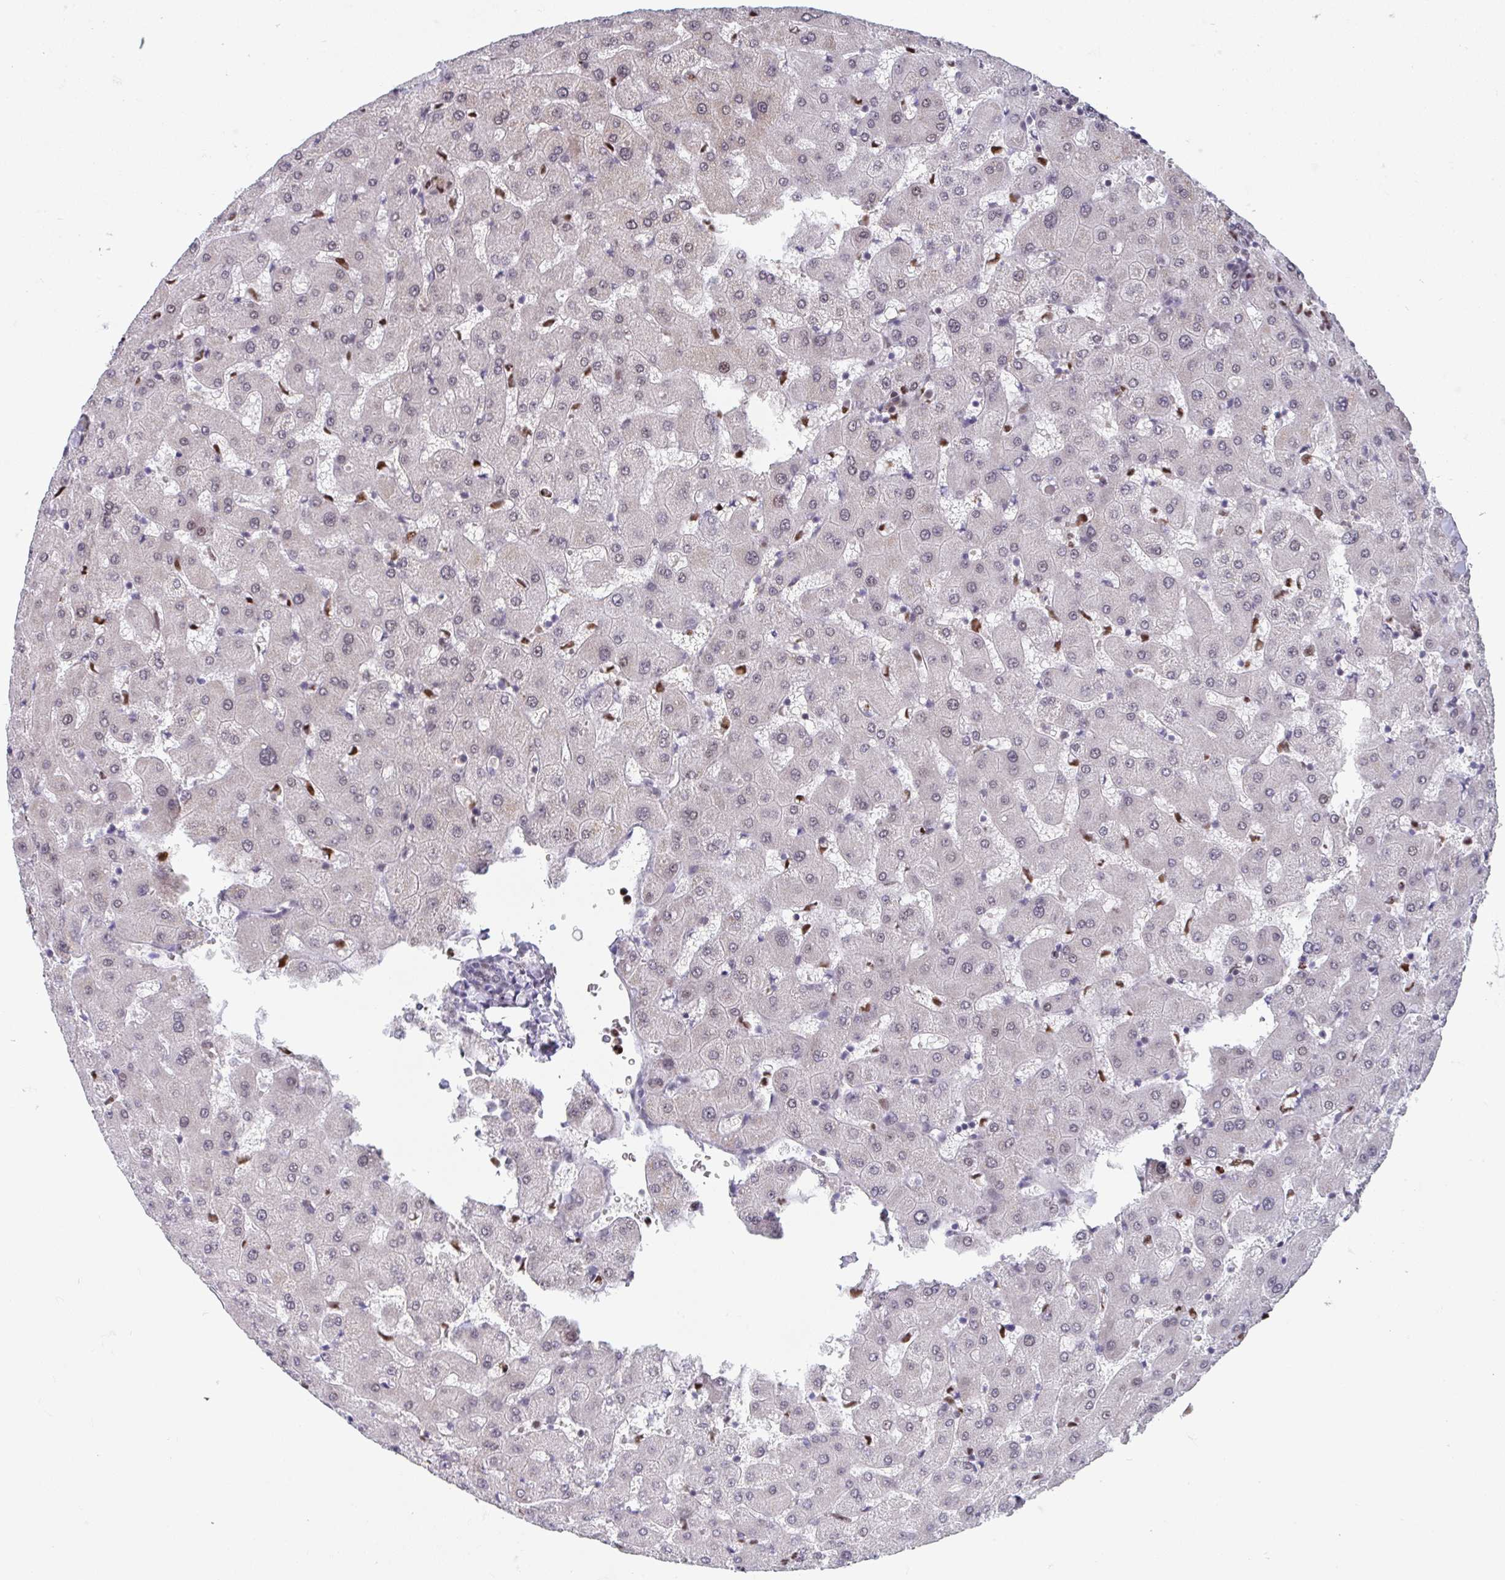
{"staining": {"intensity": "negative", "quantity": "none", "location": "none"}, "tissue": "liver", "cell_type": "Cholangiocytes", "image_type": "normal", "snomed": [{"axis": "morphology", "description": "Normal tissue, NOS"}, {"axis": "topography", "description": "Liver"}], "caption": "Liver stained for a protein using immunohistochemistry shows no staining cholangiocytes.", "gene": "JDP2", "patient": {"sex": "female", "age": 63}}